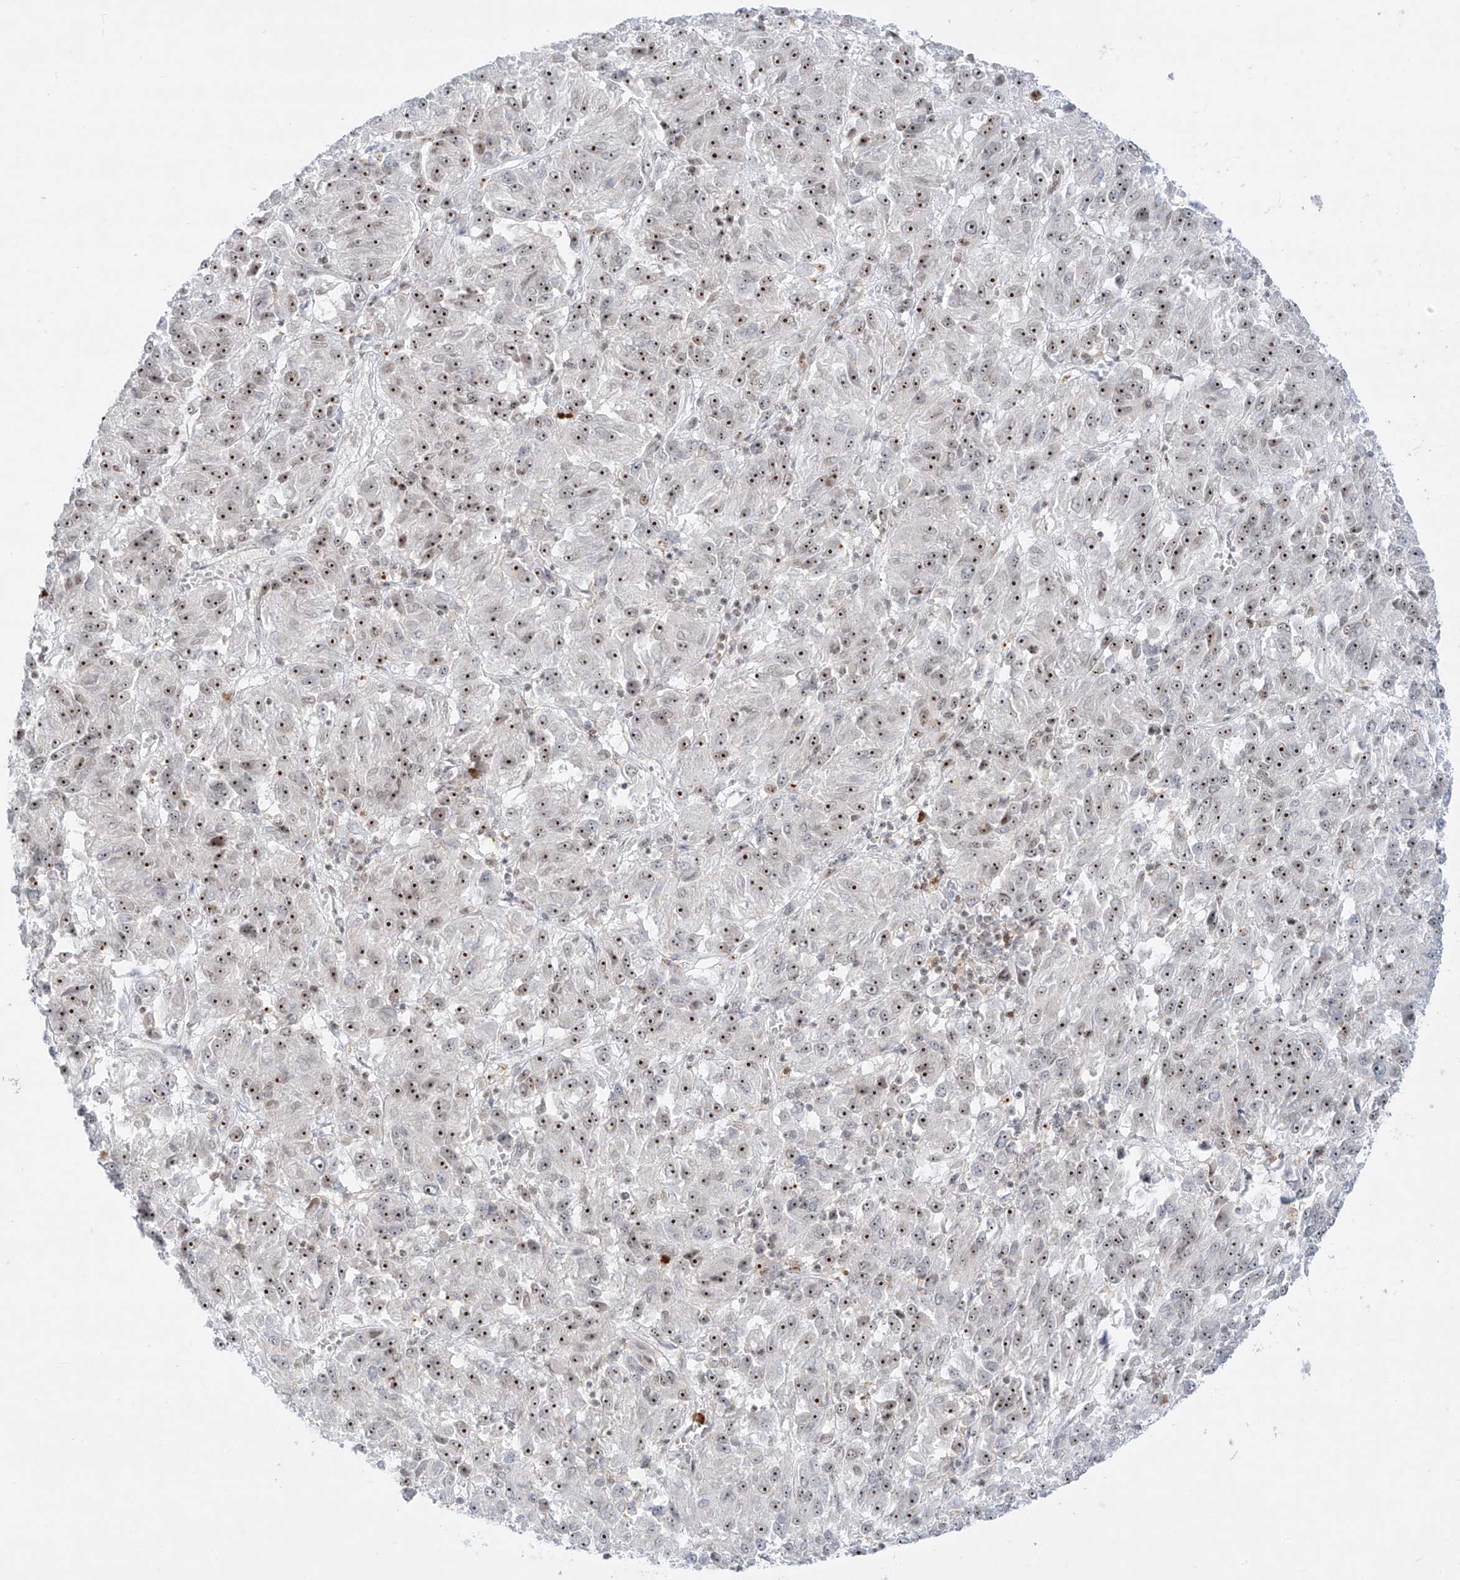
{"staining": {"intensity": "moderate", "quantity": ">75%", "location": "cytoplasmic/membranous"}, "tissue": "melanoma", "cell_type": "Tumor cells", "image_type": "cancer", "snomed": [{"axis": "morphology", "description": "Malignant melanoma, Metastatic site"}, {"axis": "topography", "description": "Lung"}], "caption": "Protein expression analysis of malignant melanoma (metastatic site) shows moderate cytoplasmic/membranous staining in approximately >75% of tumor cells.", "gene": "ZNF512", "patient": {"sex": "male", "age": 64}}